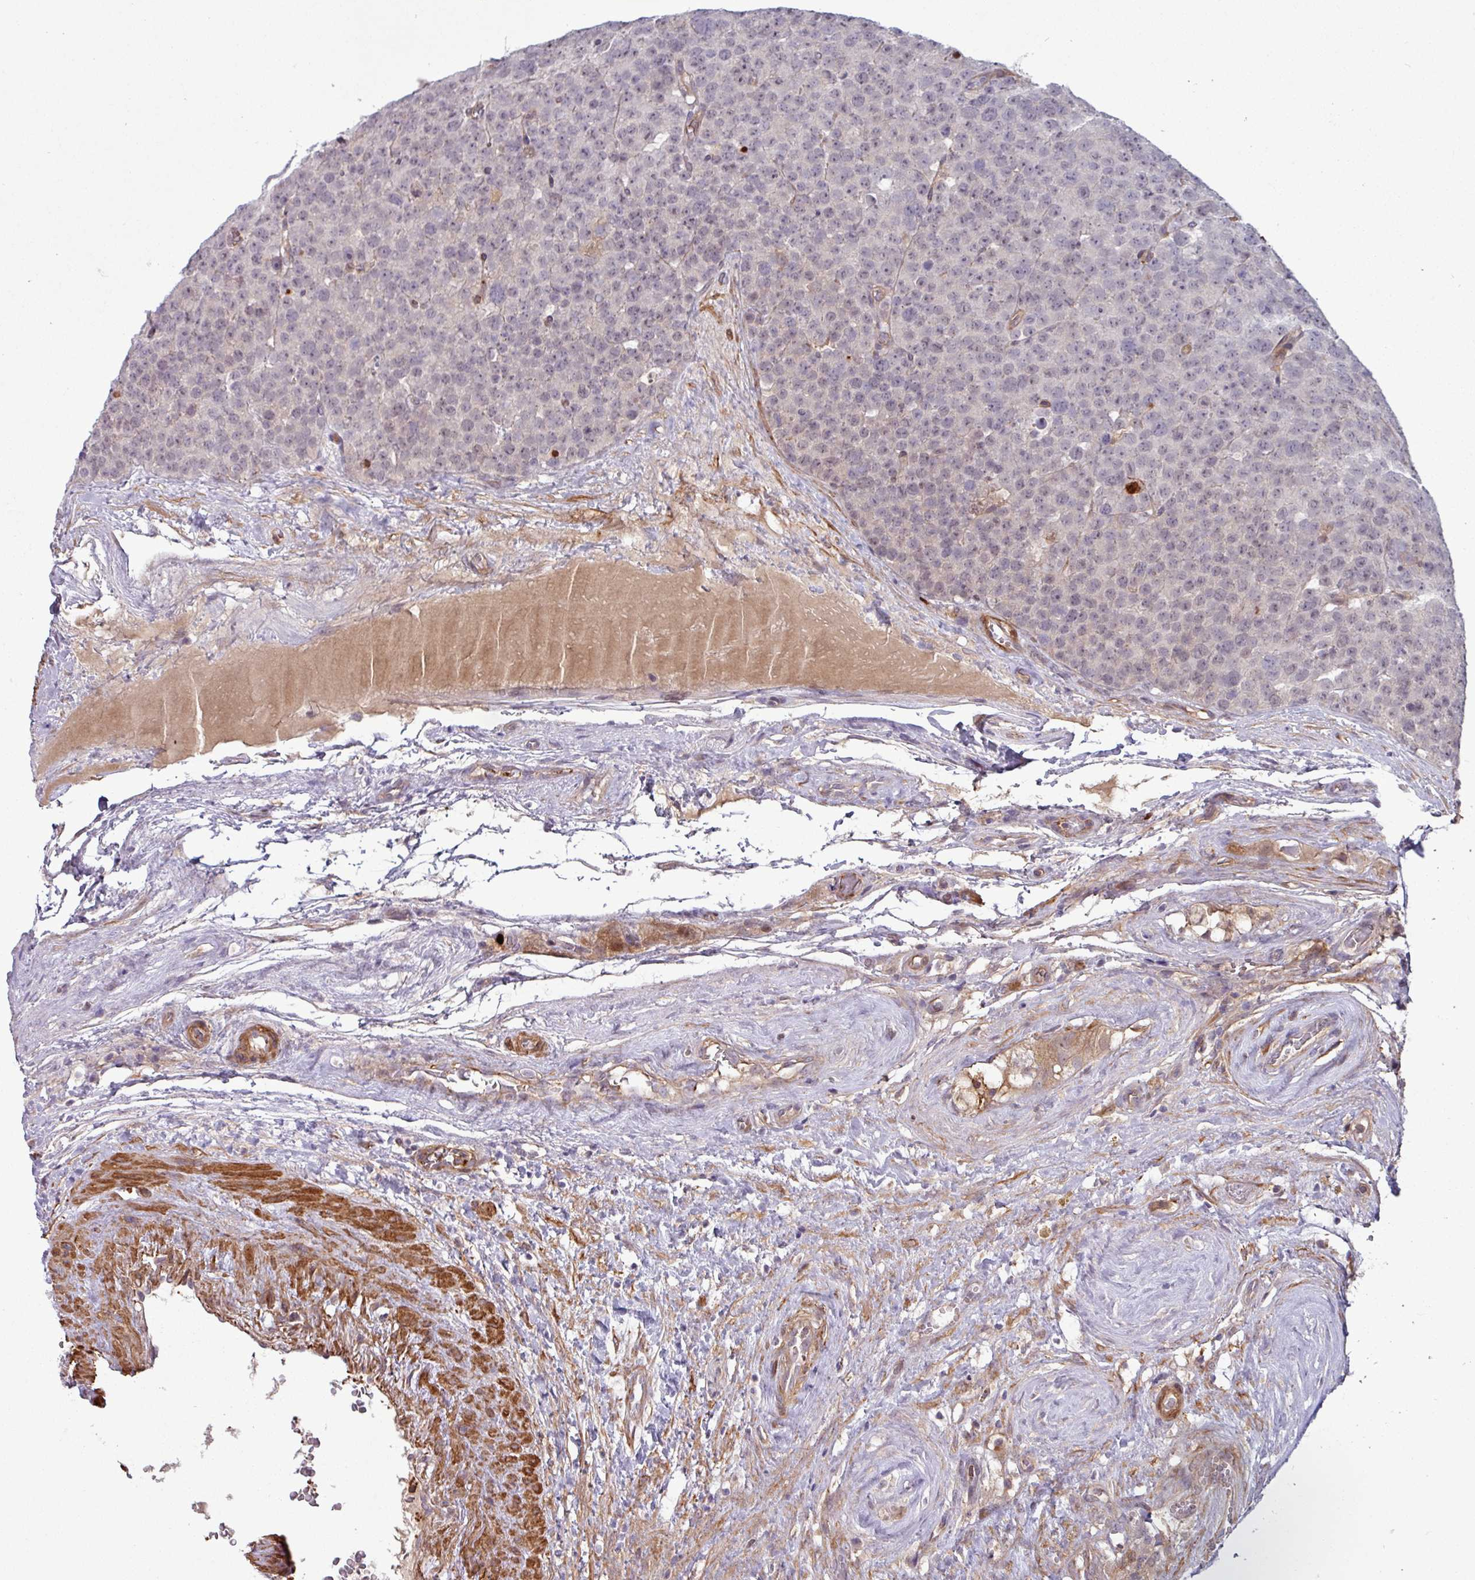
{"staining": {"intensity": "negative", "quantity": "none", "location": "none"}, "tissue": "testis cancer", "cell_type": "Tumor cells", "image_type": "cancer", "snomed": [{"axis": "morphology", "description": "Seminoma, NOS"}, {"axis": "topography", "description": "Testis"}], "caption": "IHC histopathology image of testis cancer stained for a protein (brown), which demonstrates no positivity in tumor cells.", "gene": "PCED1A", "patient": {"sex": "male", "age": 71}}